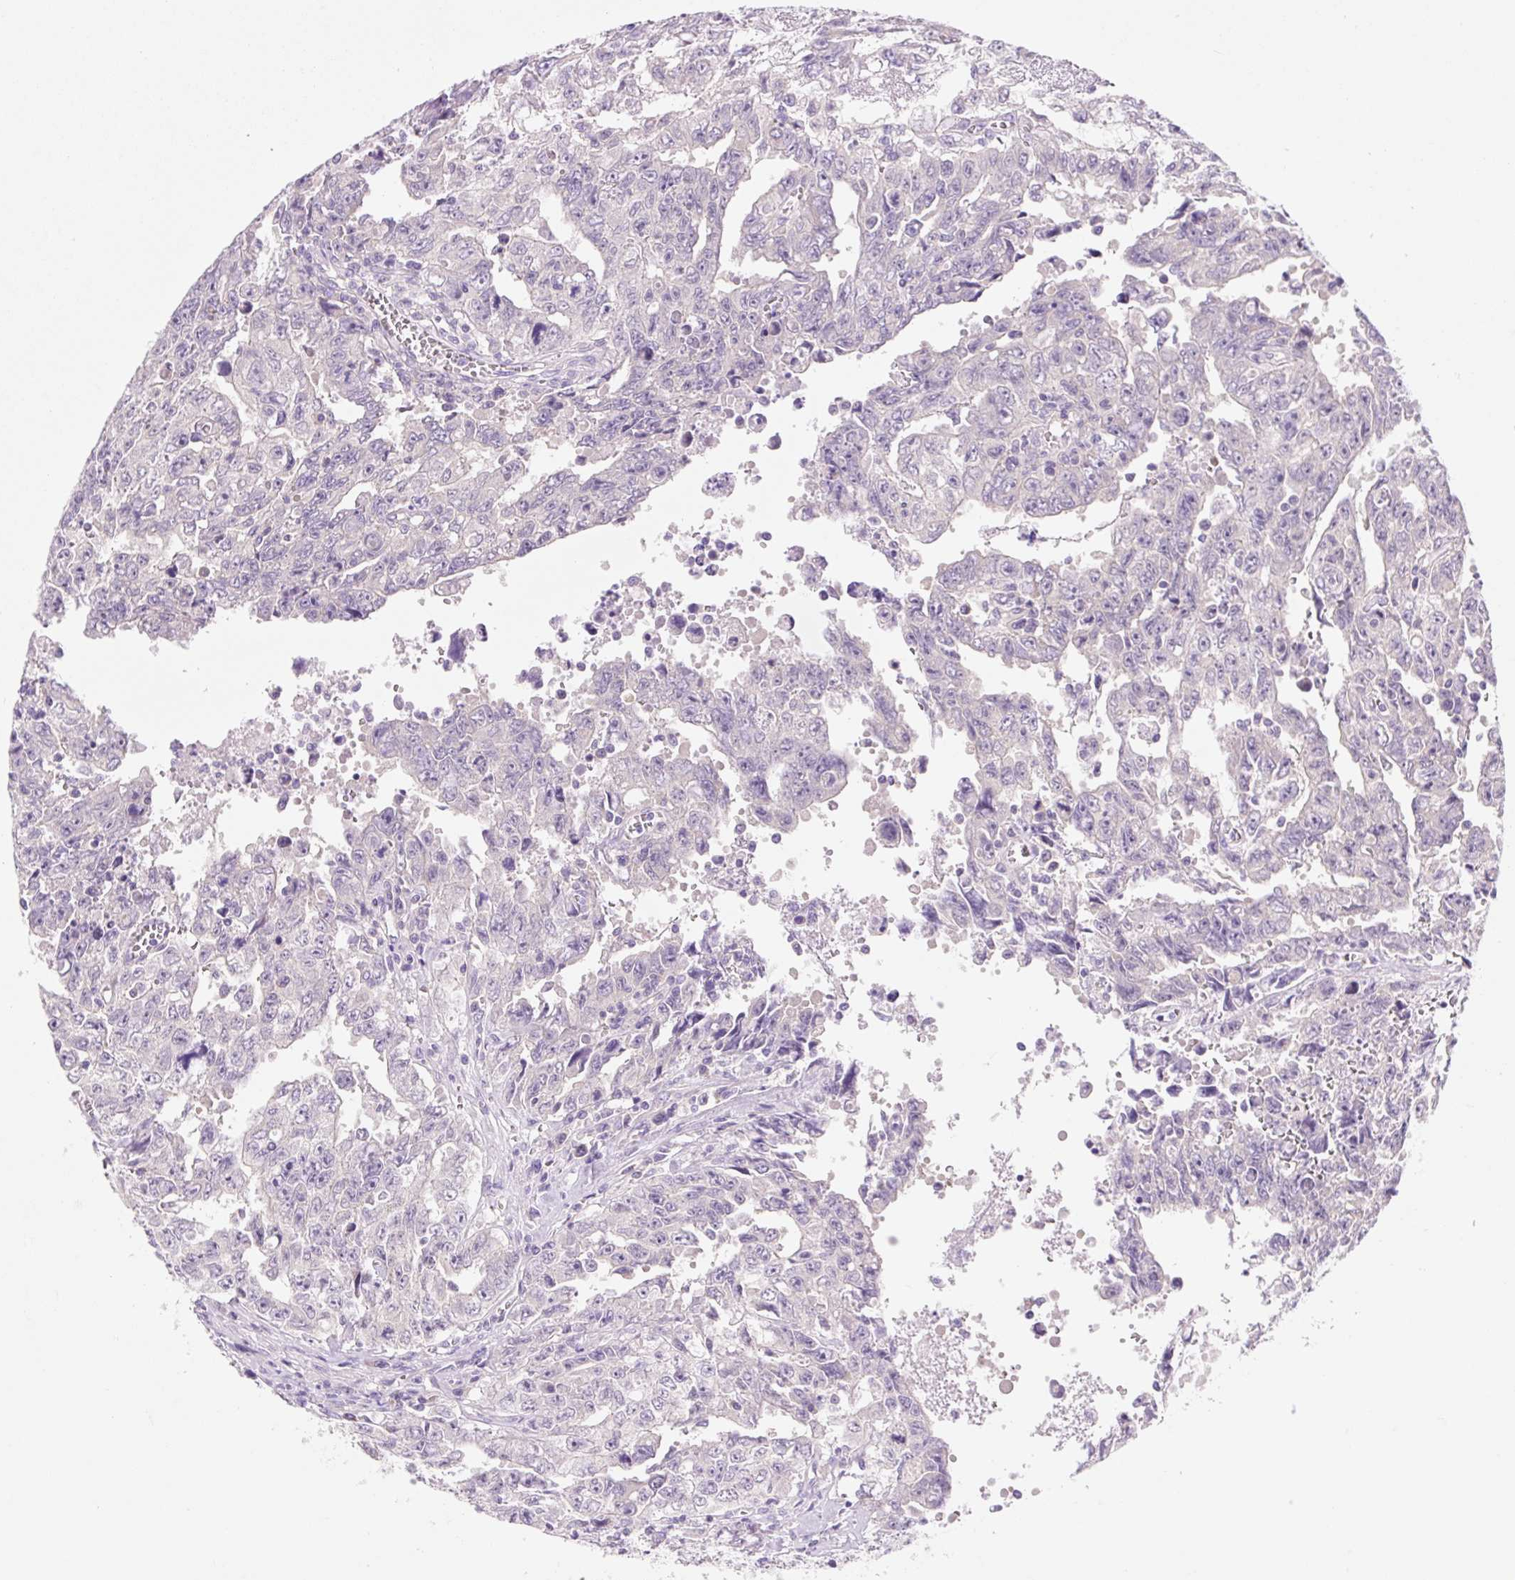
{"staining": {"intensity": "negative", "quantity": "none", "location": "none"}, "tissue": "testis cancer", "cell_type": "Tumor cells", "image_type": "cancer", "snomed": [{"axis": "morphology", "description": "Carcinoma, Embryonal, NOS"}, {"axis": "topography", "description": "Testis"}], "caption": "The image shows no staining of tumor cells in embryonal carcinoma (testis).", "gene": "CELF6", "patient": {"sex": "male", "age": 24}}